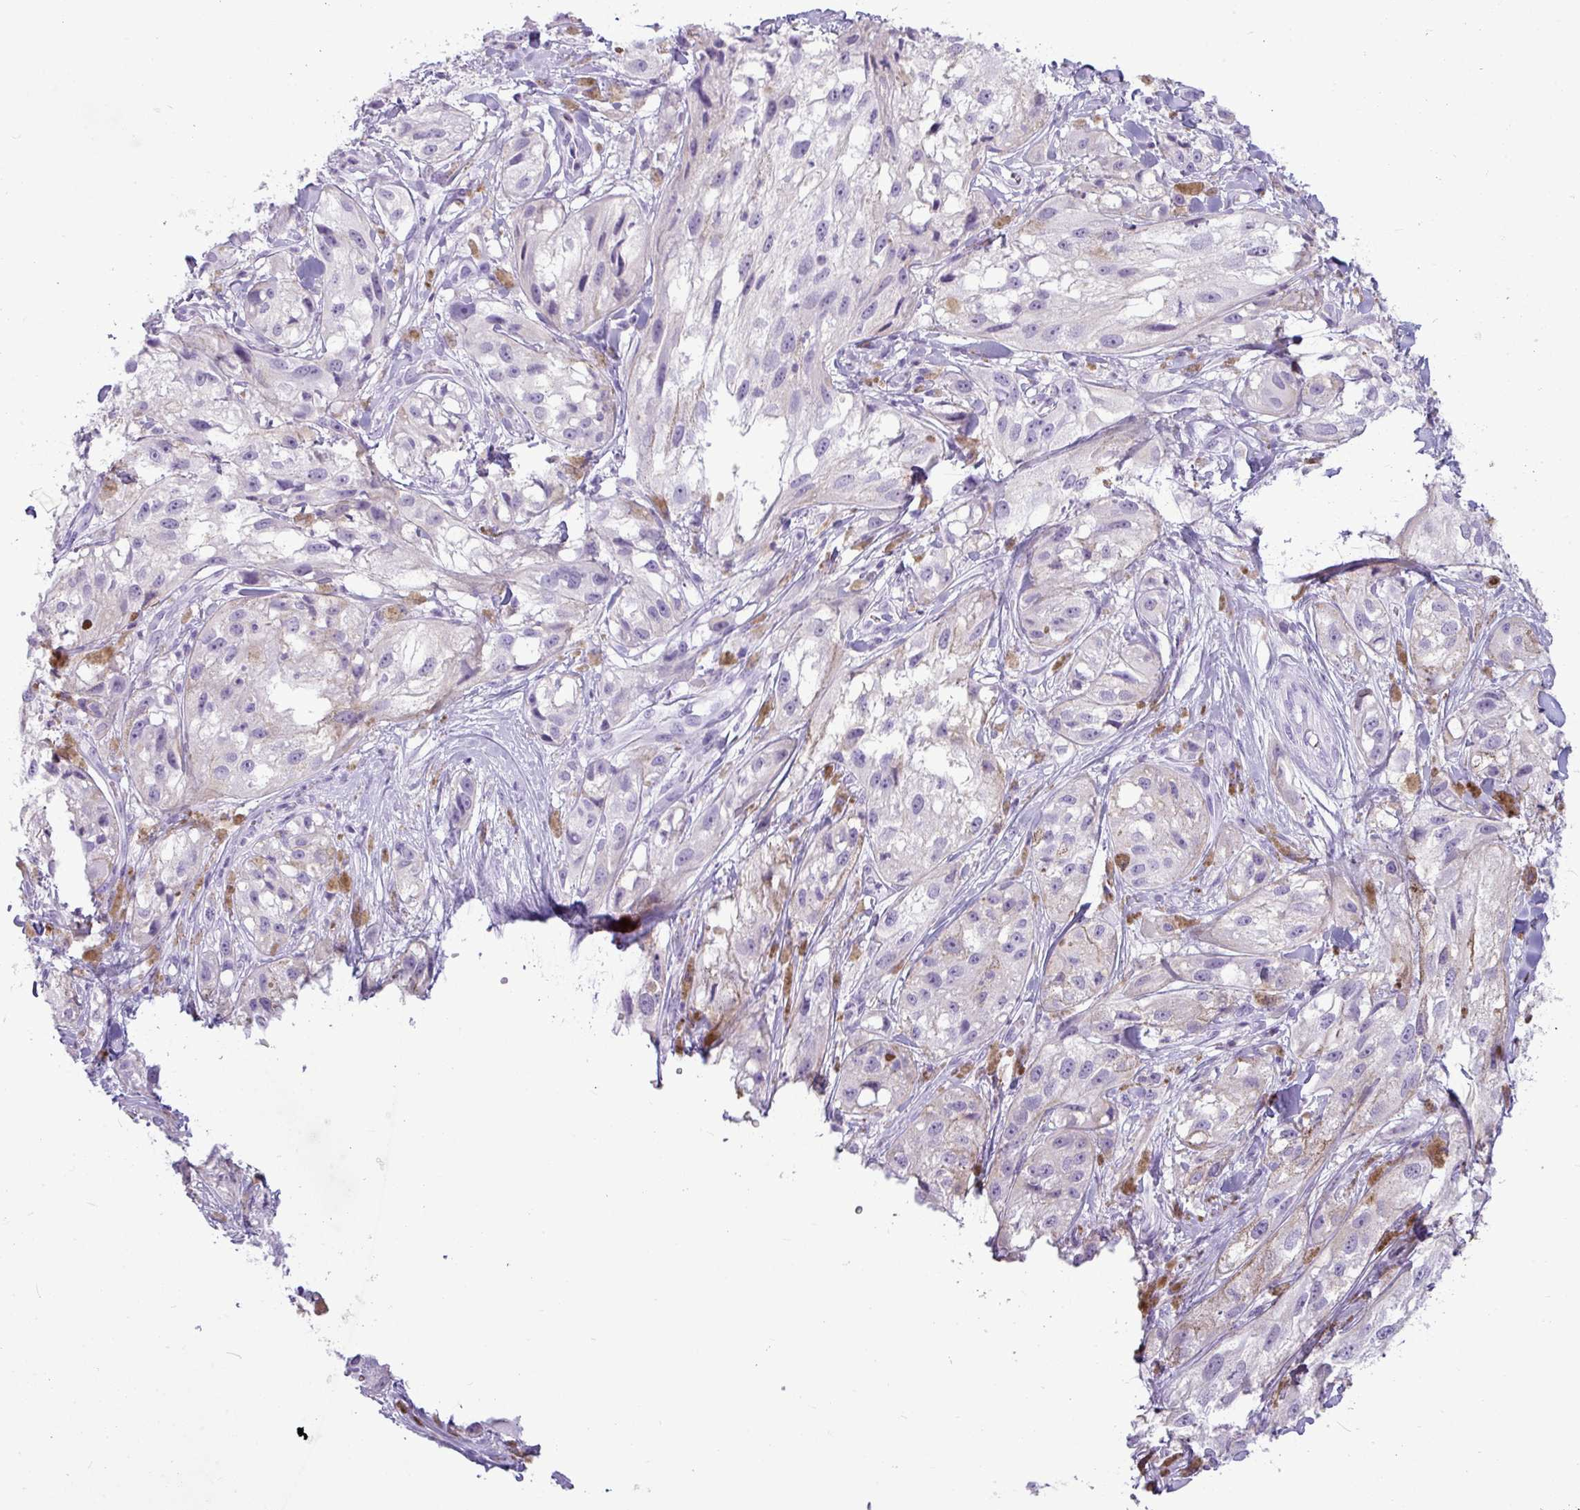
{"staining": {"intensity": "negative", "quantity": "none", "location": "none"}, "tissue": "melanoma", "cell_type": "Tumor cells", "image_type": "cancer", "snomed": [{"axis": "morphology", "description": "Malignant melanoma, NOS"}, {"axis": "topography", "description": "Skin"}], "caption": "Human melanoma stained for a protein using IHC displays no positivity in tumor cells.", "gene": "AMY1B", "patient": {"sex": "male", "age": 88}}